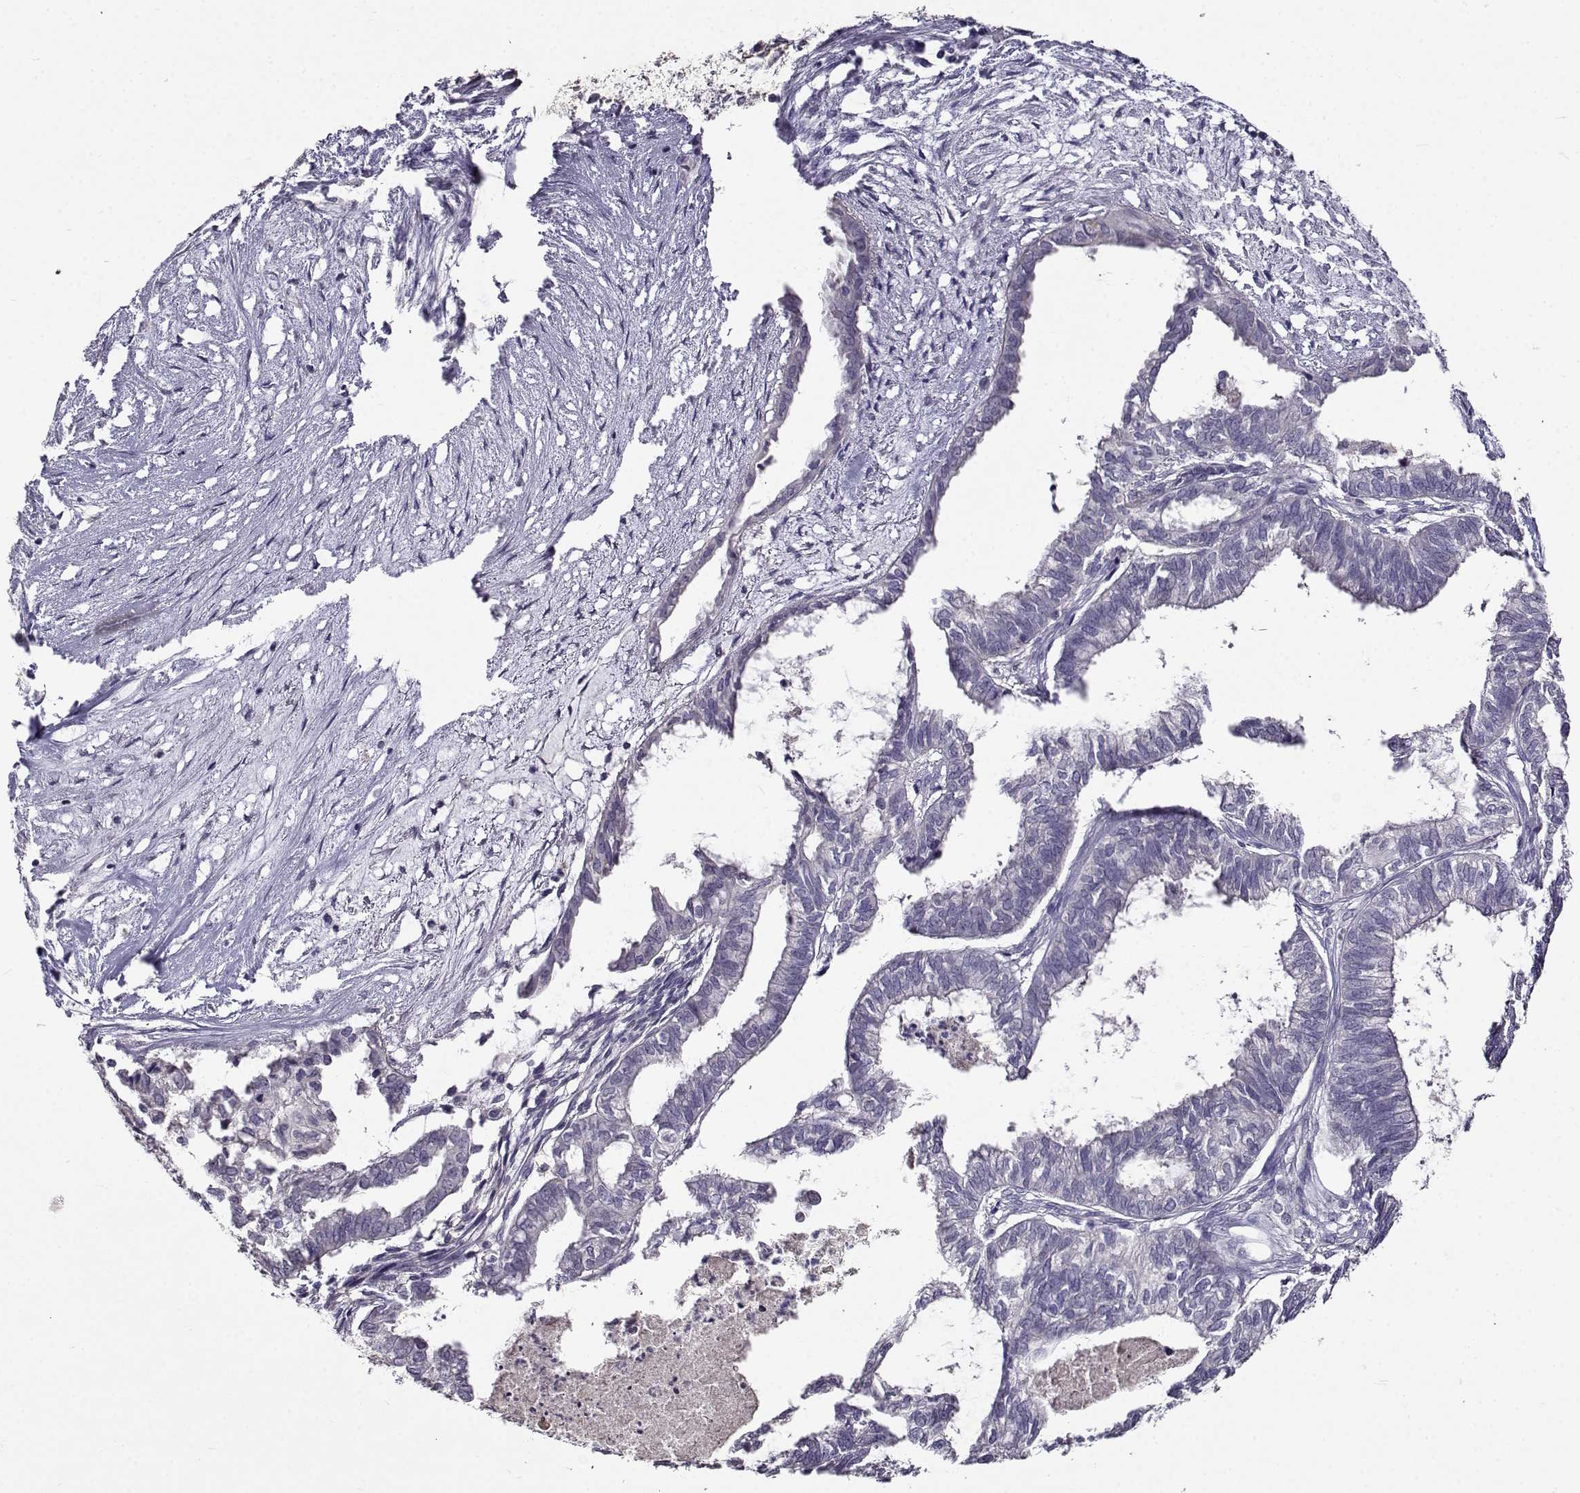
{"staining": {"intensity": "negative", "quantity": "none", "location": "none"}, "tissue": "ovarian cancer", "cell_type": "Tumor cells", "image_type": "cancer", "snomed": [{"axis": "morphology", "description": "Carcinoma, endometroid"}, {"axis": "topography", "description": "Ovary"}], "caption": "The image shows no staining of tumor cells in ovarian endometroid carcinoma.", "gene": "PAEP", "patient": {"sex": "female", "age": 64}}